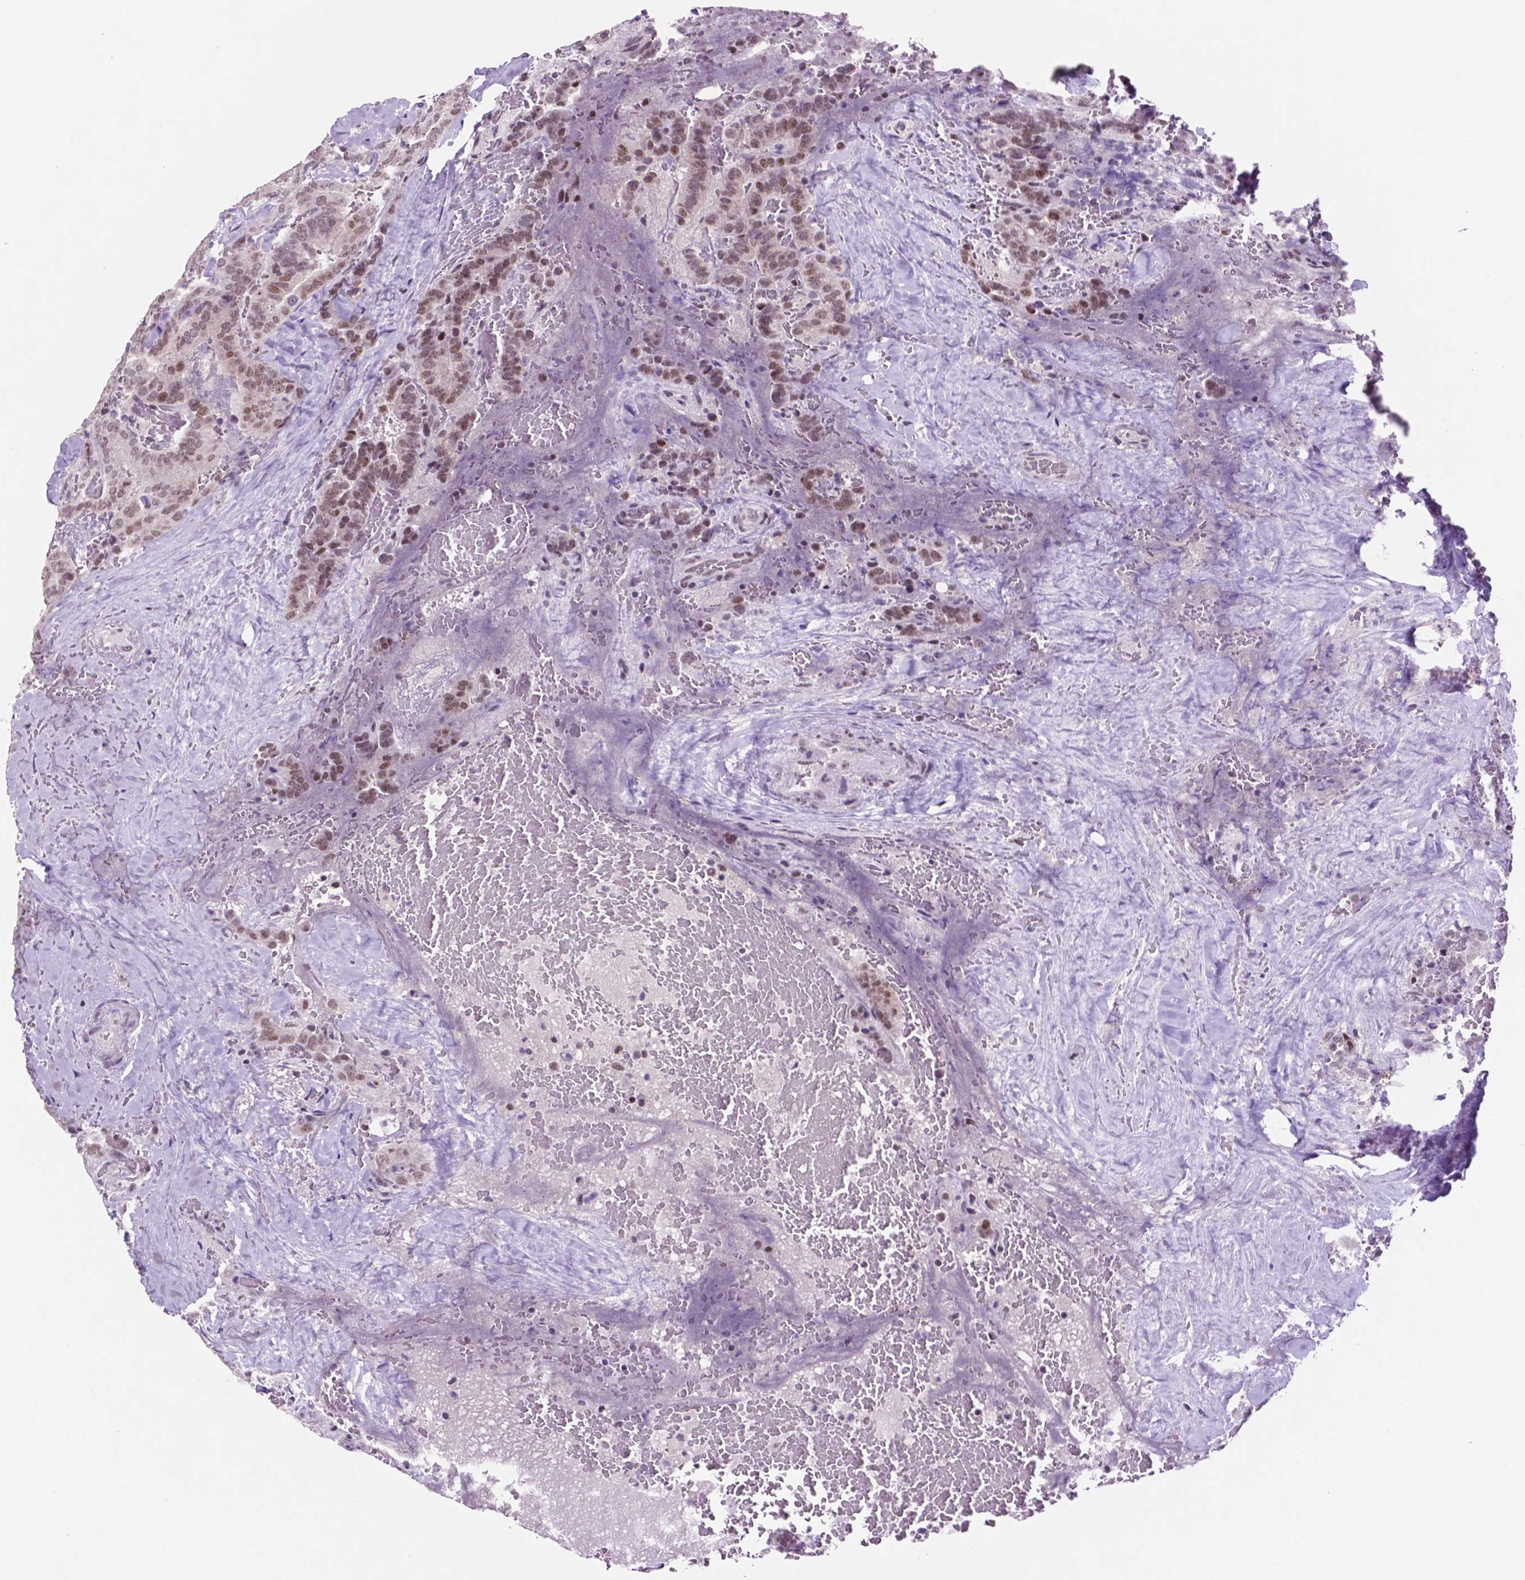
{"staining": {"intensity": "moderate", "quantity": ">75%", "location": "nuclear"}, "tissue": "thyroid cancer", "cell_type": "Tumor cells", "image_type": "cancer", "snomed": [{"axis": "morphology", "description": "Papillary adenocarcinoma, NOS"}, {"axis": "topography", "description": "Thyroid gland"}], "caption": "Immunohistochemistry (DAB) staining of thyroid papillary adenocarcinoma exhibits moderate nuclear protein staining in about >75% of tumor cells.", "gene": "NCOR1", "patient": {"sex": "male", "age": 61}}